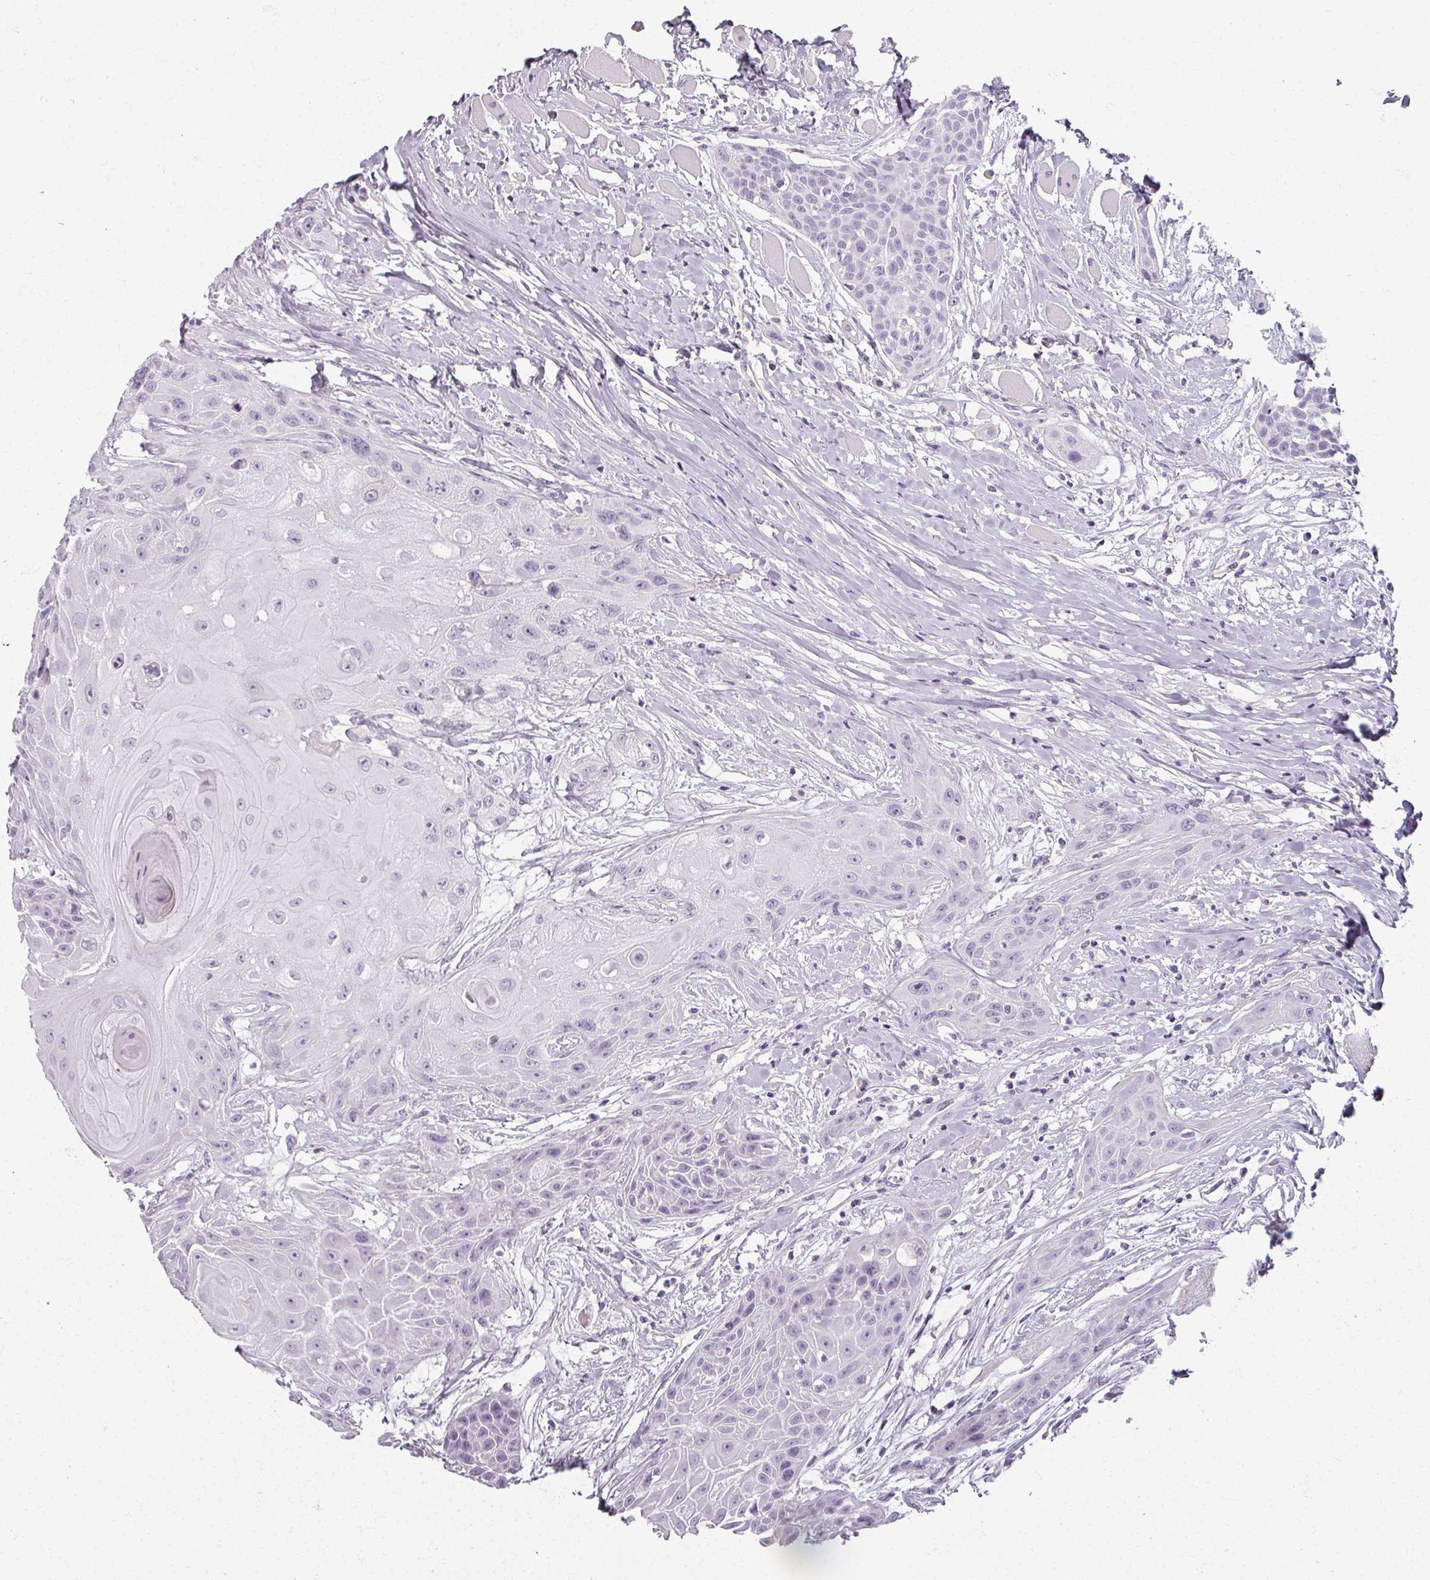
{"staining": {"intensity": "negative", "quantity": "none", "location": "none"}, "tissue": "head and neck cancer", "cell_type": "Tumor cells", "image_type": "cancer", "snomed": [{"axis": "morphology", "description": "Squamous cell carcinoma, NOS"}, {"axis": "topography", "description": "Head-Neck"}], "caption": "Tumor cells show no significant protein expression in head and neck cancer. (Immunohistochemistry, brightfield microscopy, high magnification).", "gene": "REG3G", "patient": {"sex": "female", "age": 73}}